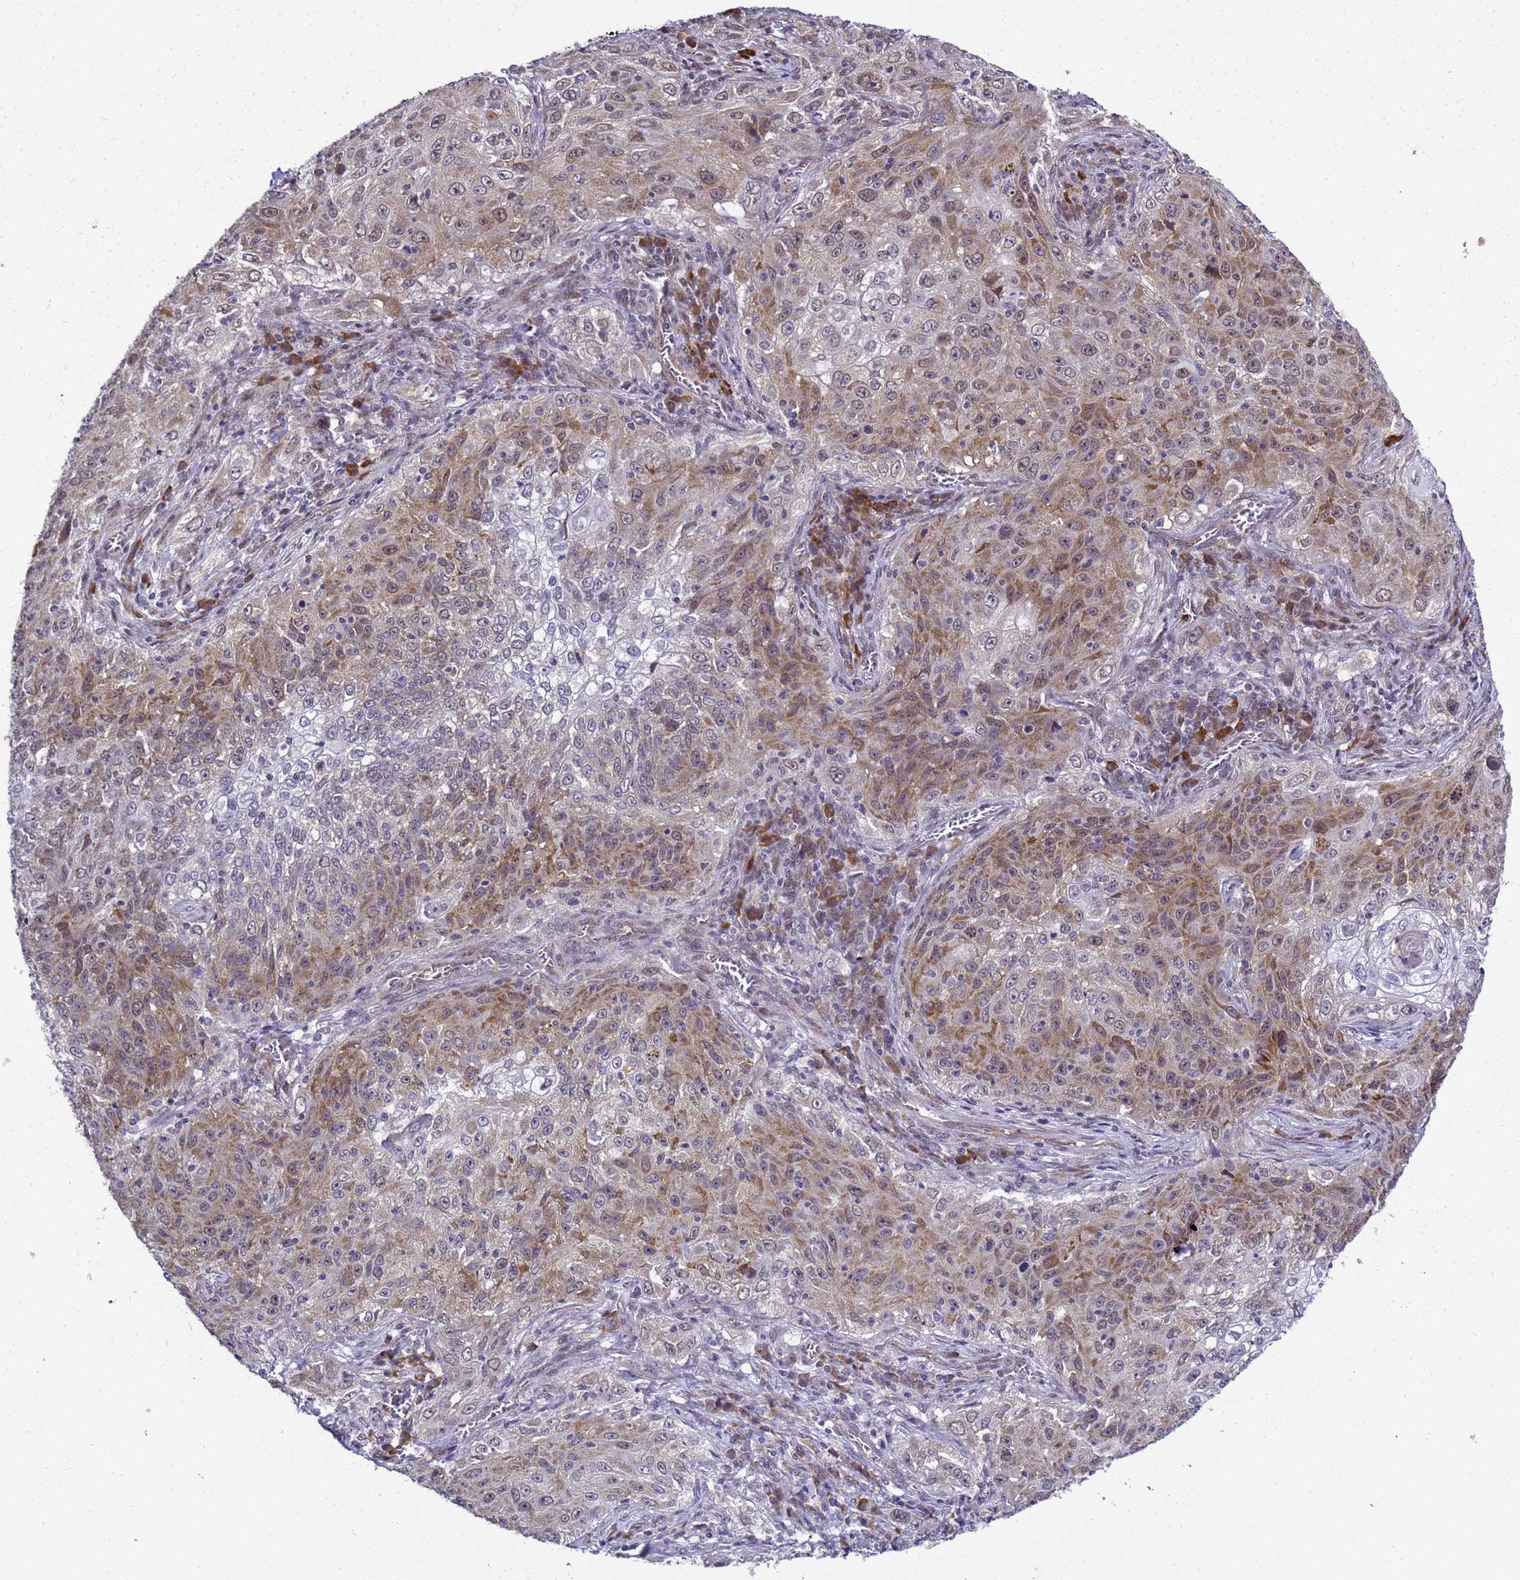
{"staining": {"intensity": "moderate", "quantity": "25%-75%", "location": "cytoplasmic/membranous"}, "tissue": "lung cancer", "cell_type": "Tumor cells", "image_type": "cancer", "snomed": [{"axis": "morphology", "description": "Squamous cell carcinoma, NOS"}, {"axis": "topography", "description": "Lung"}], "caption": "This is an image of immunohistochemistry (IHC) staining of lung cancer (squamous cell carcinoma), which shows moderate staining in the cytoplasmic/membranous of tumor cells.", "gene": "SMN1", "patient": {"sex": "female", "age": 69}}